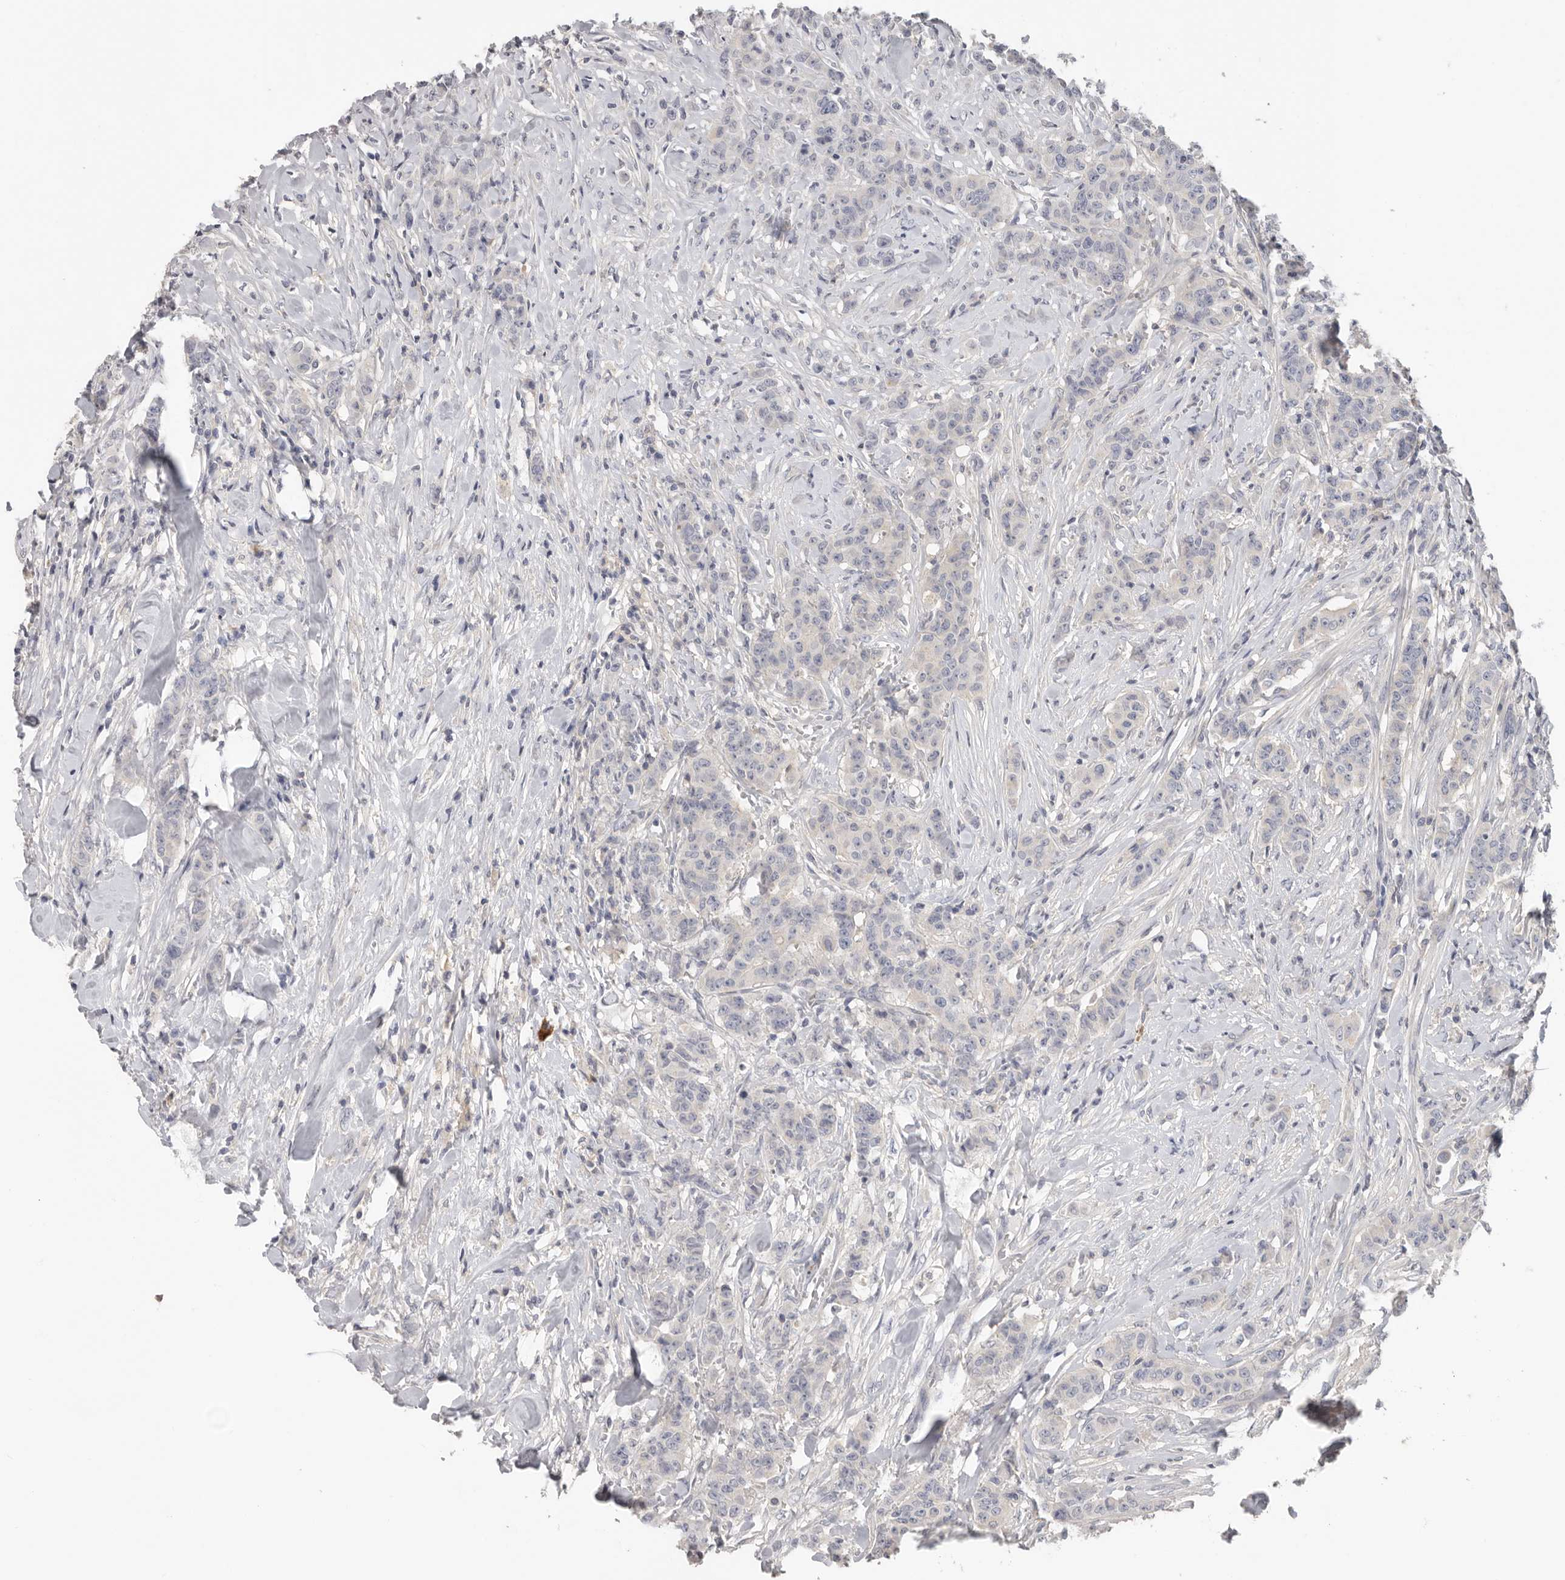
{"staining": {"intensity": "negative", "quantity": "none", "location": "none"}, "tissue": "breast cancer", "cell_type": "Tumor cells", "image_type": "cancer", "snomed": [{"axis": "morphology", "description": "Duct carcinoma"}, {"axis": "topography", "description": "Breast"}], "caption": "Immunohistochemistry (IHC) micrograph of intraductal carcinoma (breast) stained for a protein (brown), which shows no expression in tumor cells.", "gene": "WDTC1", "patient": {"sex": "female", "age": 40}}